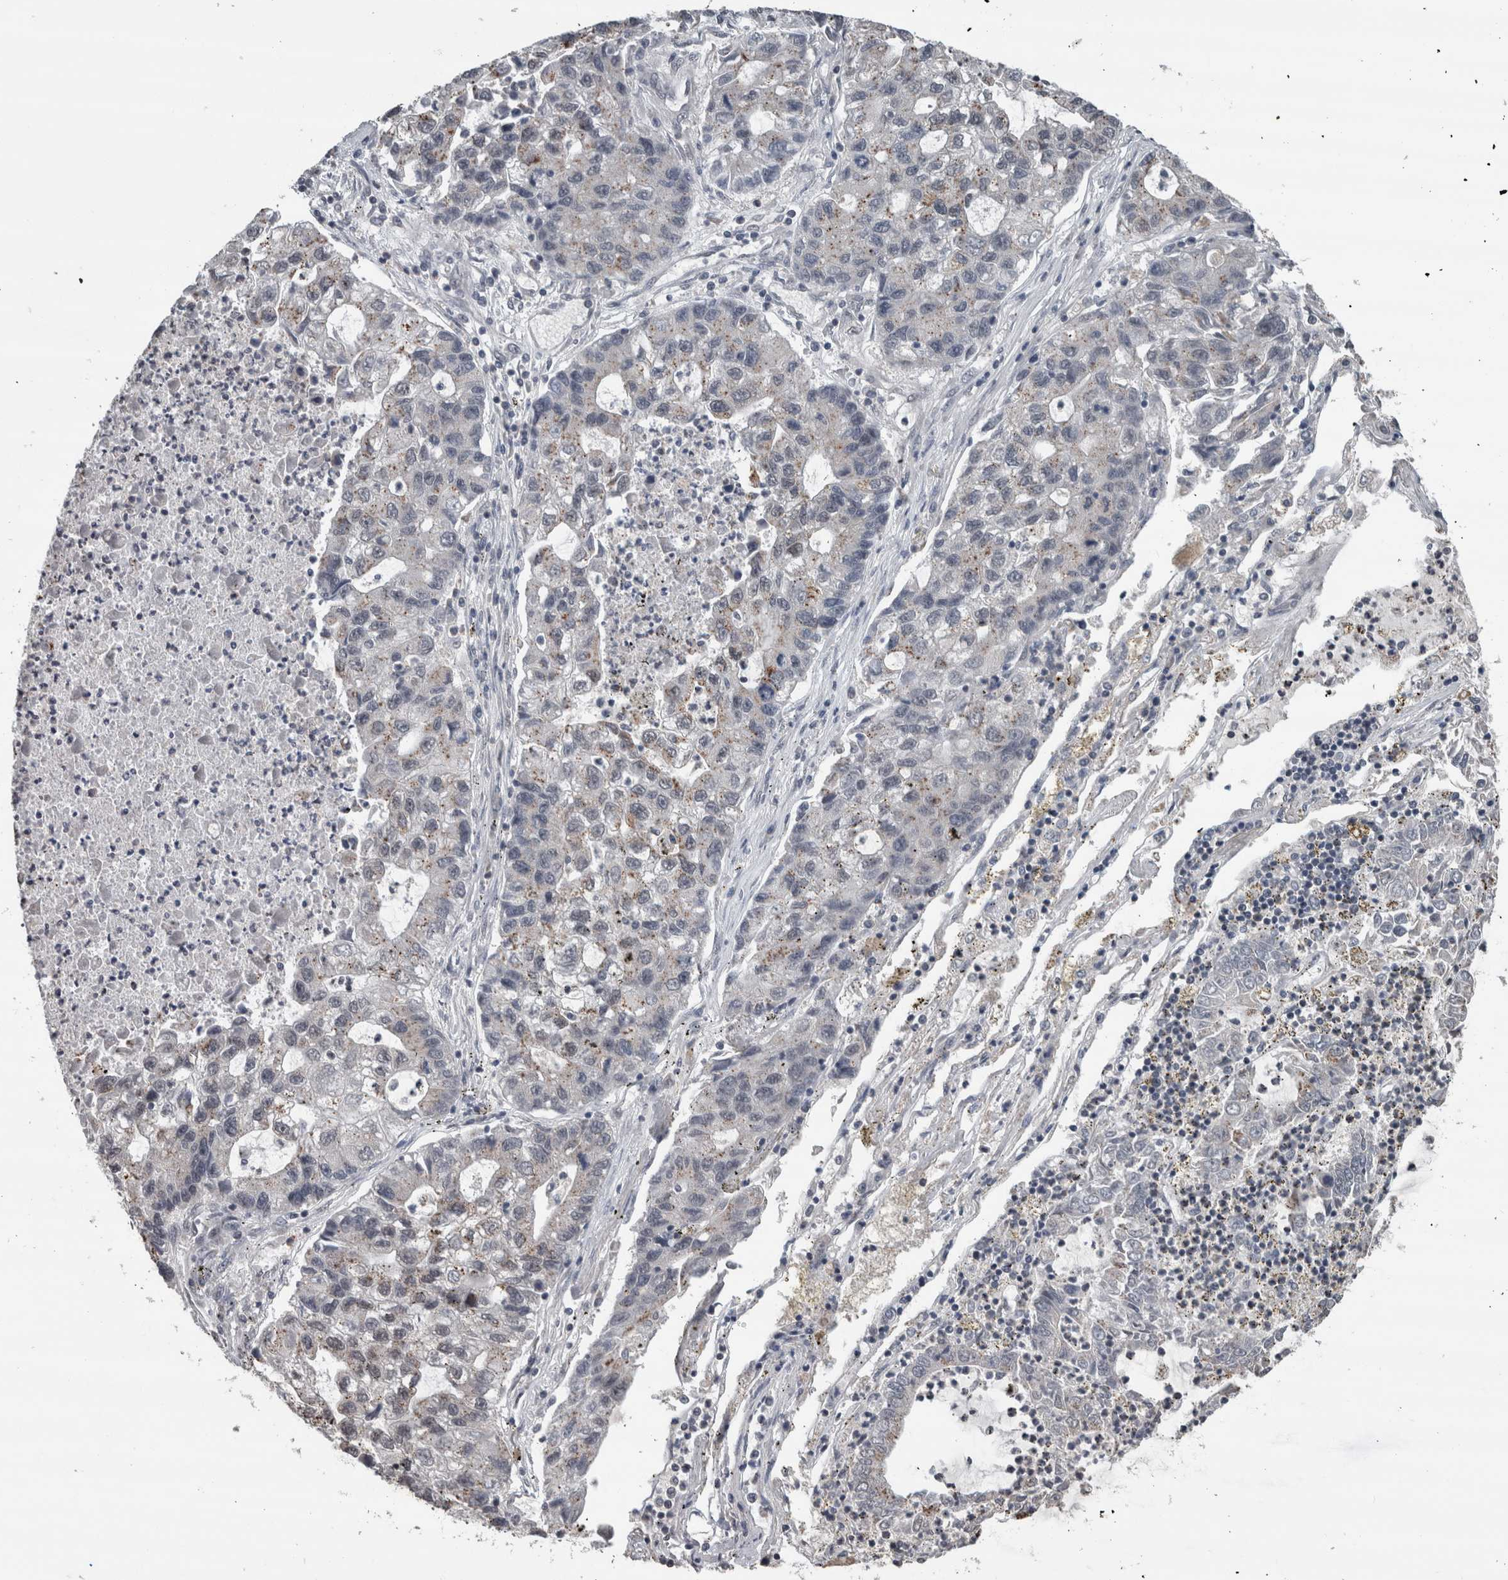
{"staining": {"intensity": "weak", "quantity": "<25%", "location": "cytoplasmic/membranous"}, "tissue": "lung cancer", "cell_type": "Tumor cells", "image_type": "cancer", "snomed": [{"axis": "morphology", "description": "Adenocarcinoma, NOS"}, {"axis": "topography", "description": "Lung"}], "caption": "Protein analysis of adenocarcinoma (lung) shows no significant expression in tumor cells.", "gene": "MAFF", "patient": {"sex": "female", "age": 51}}